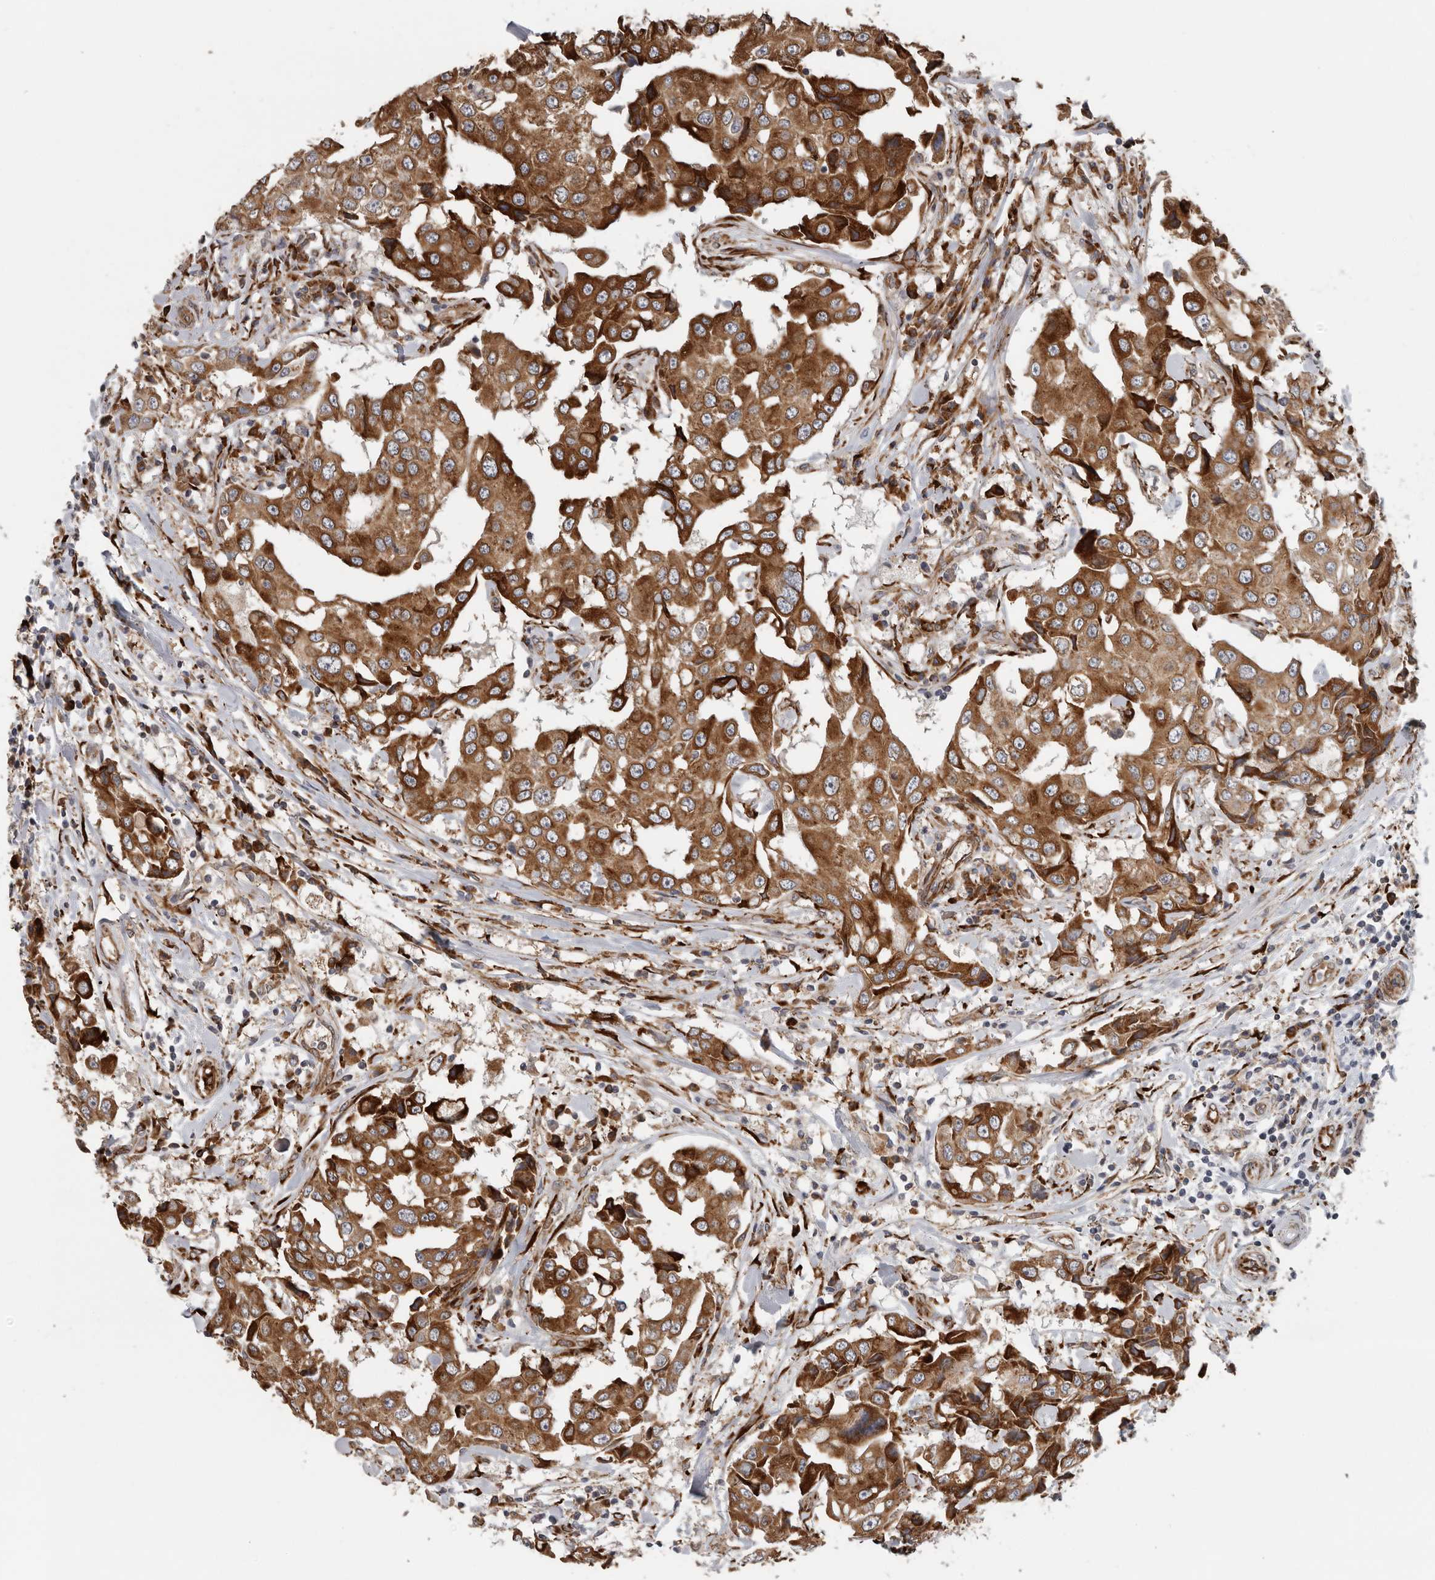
{"staining": {"intensity": "strong", "quantity": ">75%", "location": "cytoplasmic/membranous"}, "tissue": "breast cancer", "cell_type": "Tumor cells", "image_type": "cancer", "snomed": [{"axis": "morphology", "description": "Duct carcinoma"}, {"axis": "topography", "description": "Breast"}], "caption": "Immunohistochemical staining of human invasive ductal carcinoma (breast) displays strong cytoplasmic/membranous protein expression in about >75% of tumor cells.", "gene": "CEP350", "patient": {"sex": "female", "age": 27}}